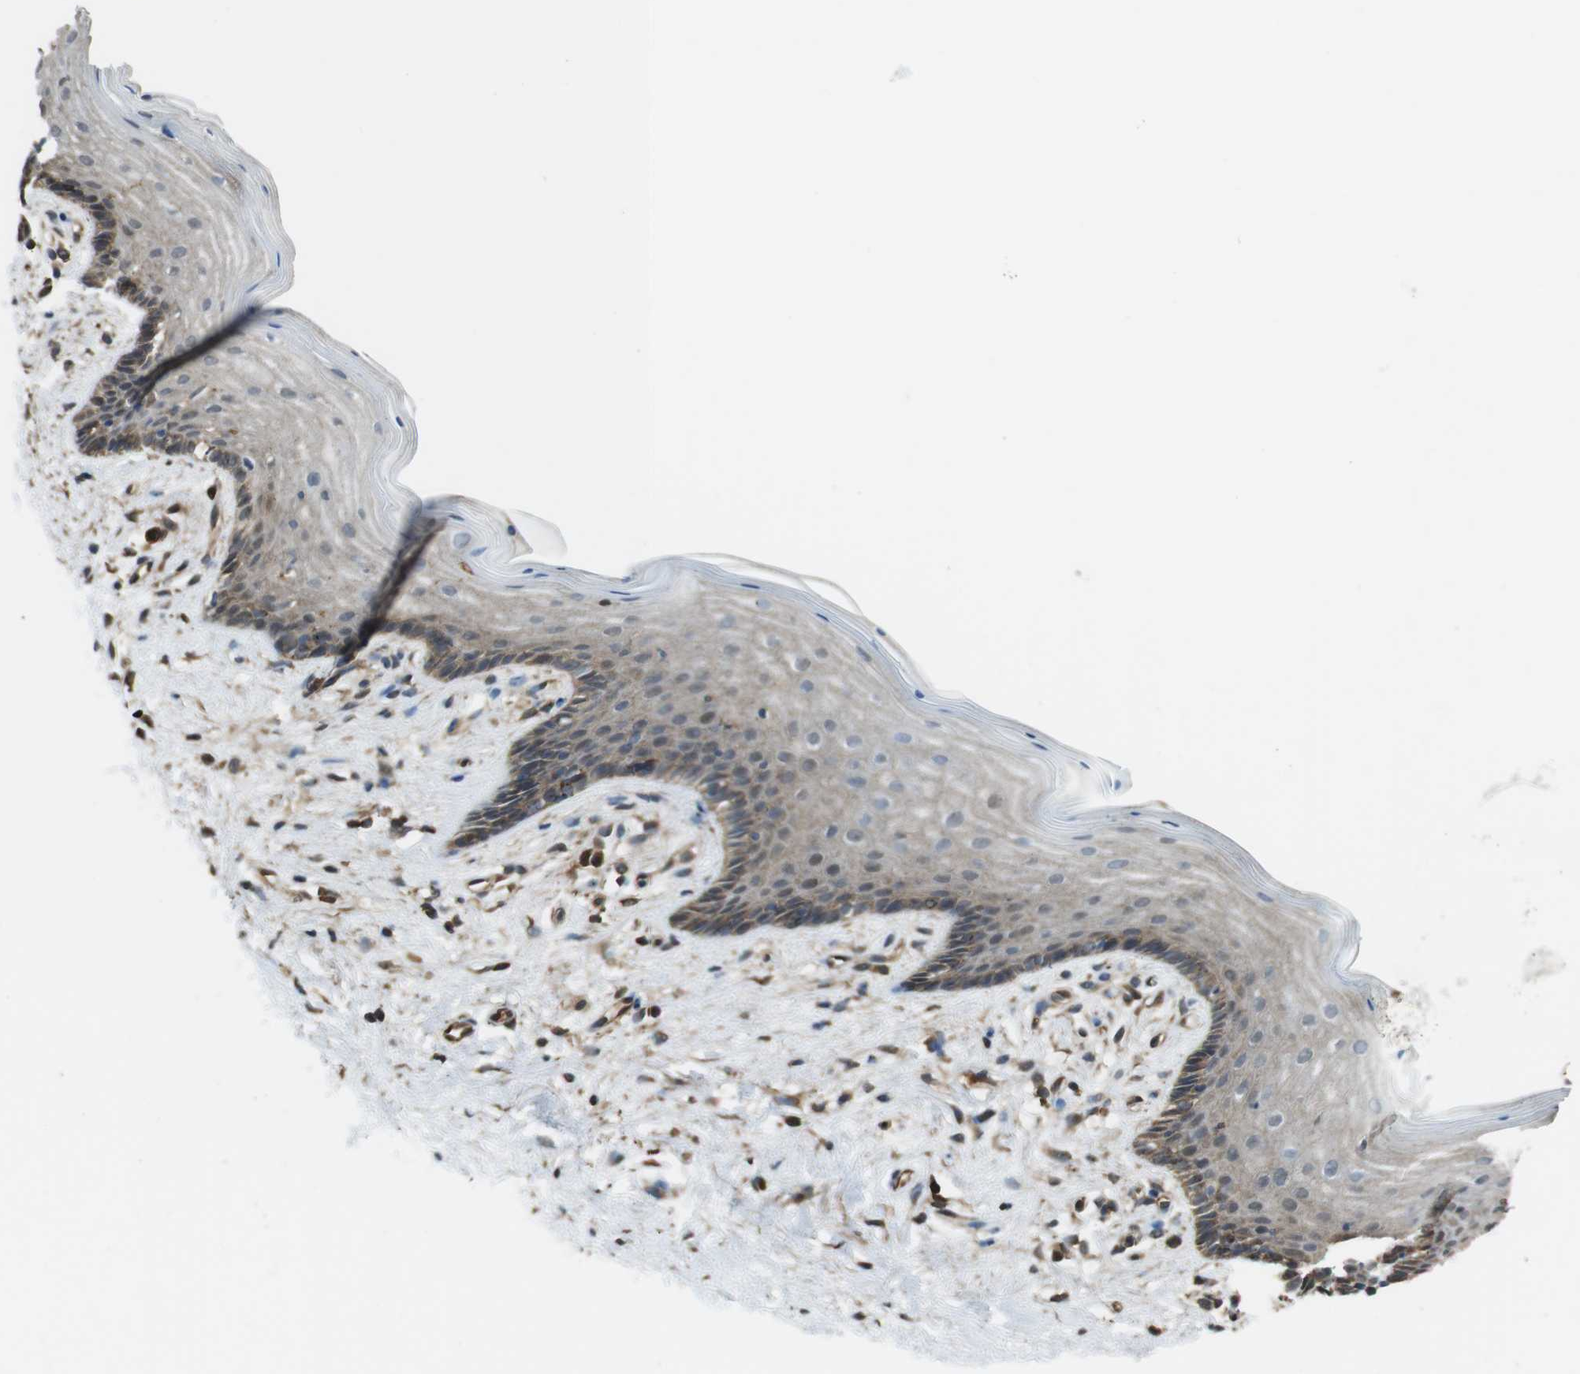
{"staining": {"intensity": "moderate", "quantity": "25%-75%", "location": "cytoplasmic/membranous"}, "tissue": "vagina", "cell_type": "Squamous epithelial cells", "image_type": "normal", "snomed": [{"axis": "morphology", "description": "Normal tissue, NOS"}, {"axis": "topography", "description": "Vagina"}], "caption": "Immunohistochemical staining of normal human vagina exhibits medium levels of moderate cytoplasmic/membranous expression in about 25%-75% of squamous epithelial cells. (Stains: DAB (3,3'-diaminobenzidine) in brown, nuclei in blue, Microscopy: brightfield microscopy at high magnification).", "gene": "ARHGDIA", "patient": {"sex": "female", "age": 44}}